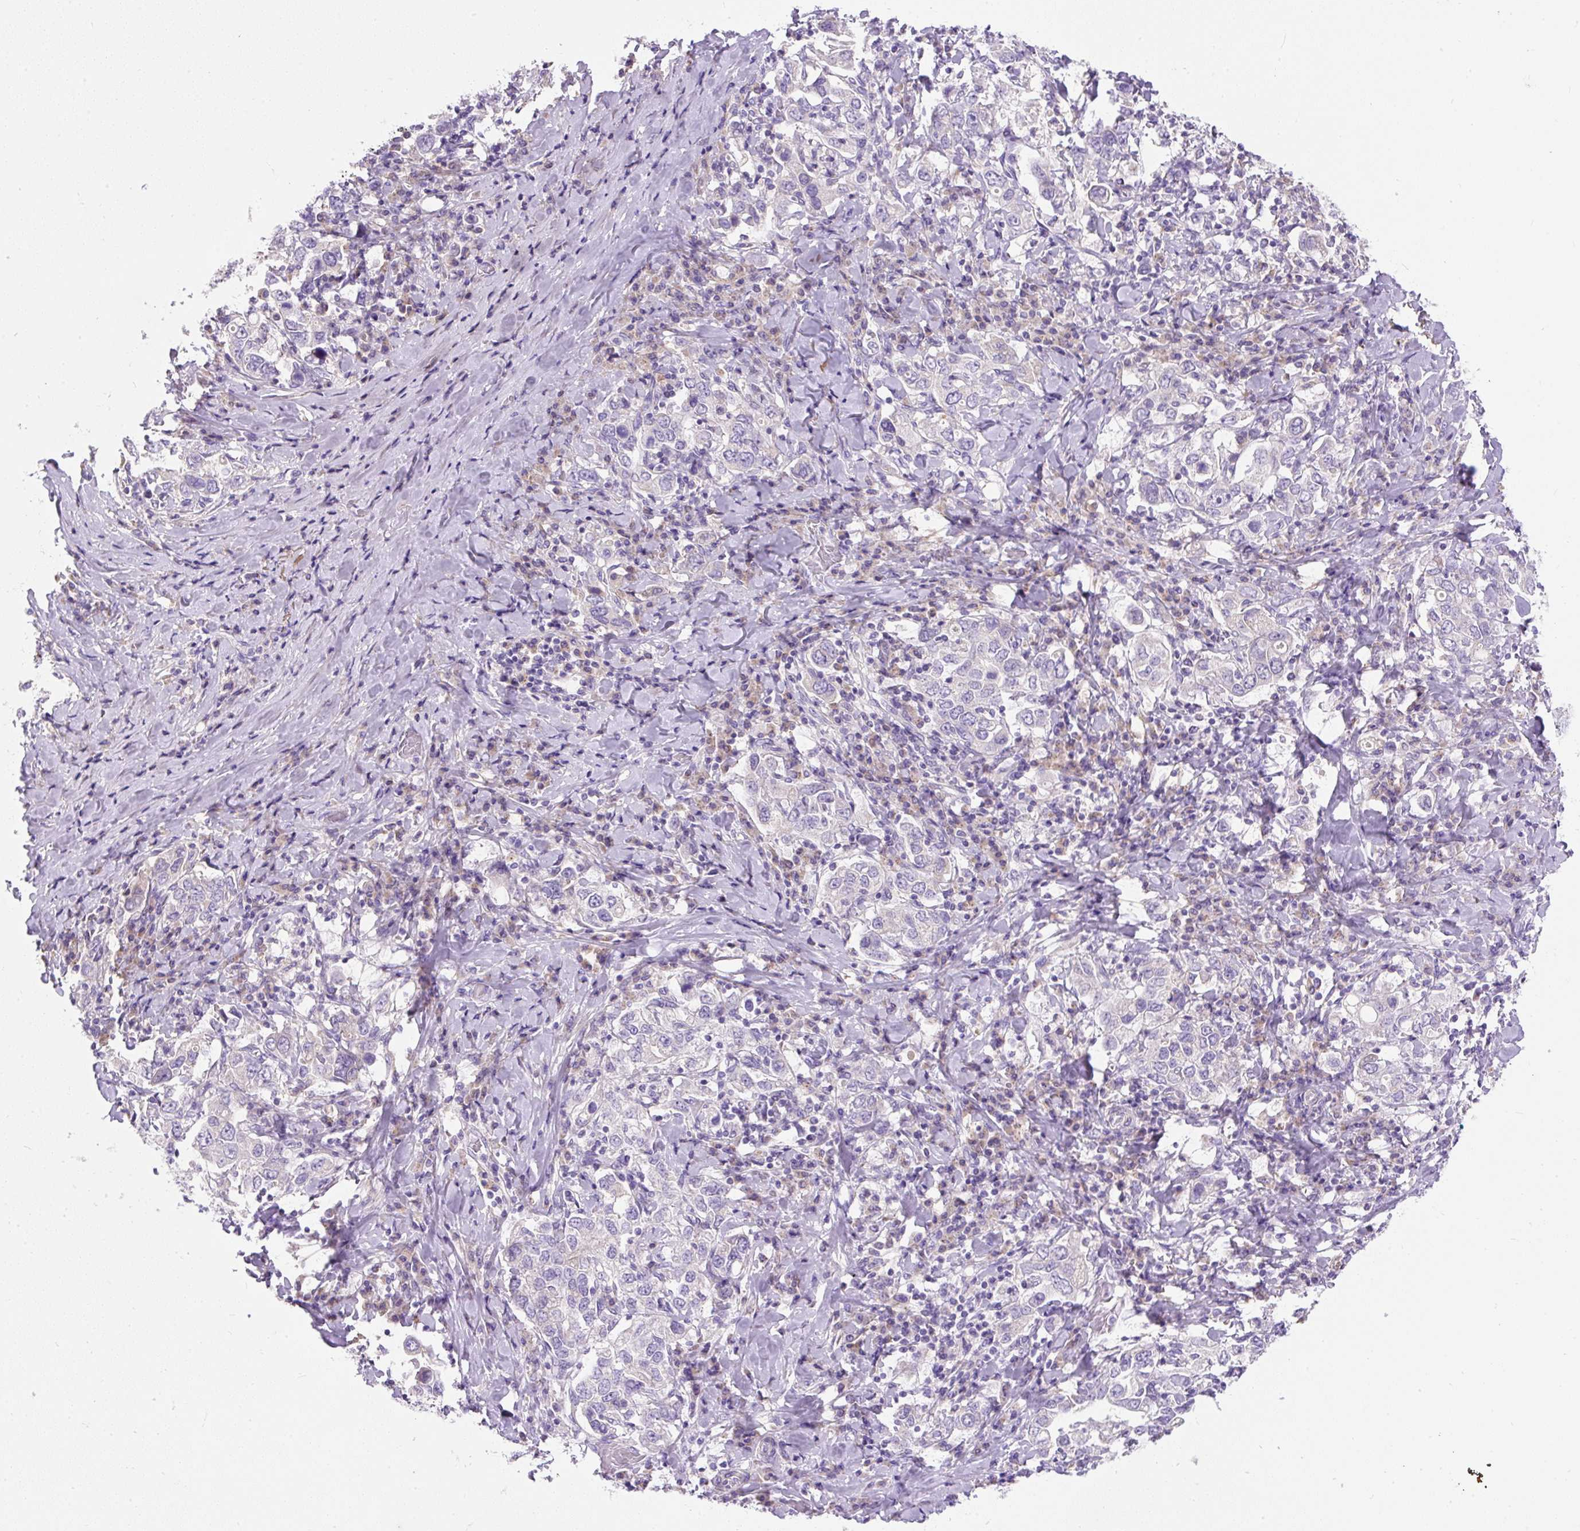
{"staining": {"intensity": "negative", "quantity": "none", "location": "none"}, "tissue": "stomach cancer", "cell_type": "Tumor cells", "image_type": "cancer", "snomed": [{"axis": "morphology", "description": "Adenocarcinoma, NOS"}, {"axis": "topography", "description": "Stomach, upper"}], "caption": "Protein analysis of stomach cancer demonstrates no significant staining in tumor cells.", "gene": "SUSD5", "patient": {"sex": "male", "age": 62}}